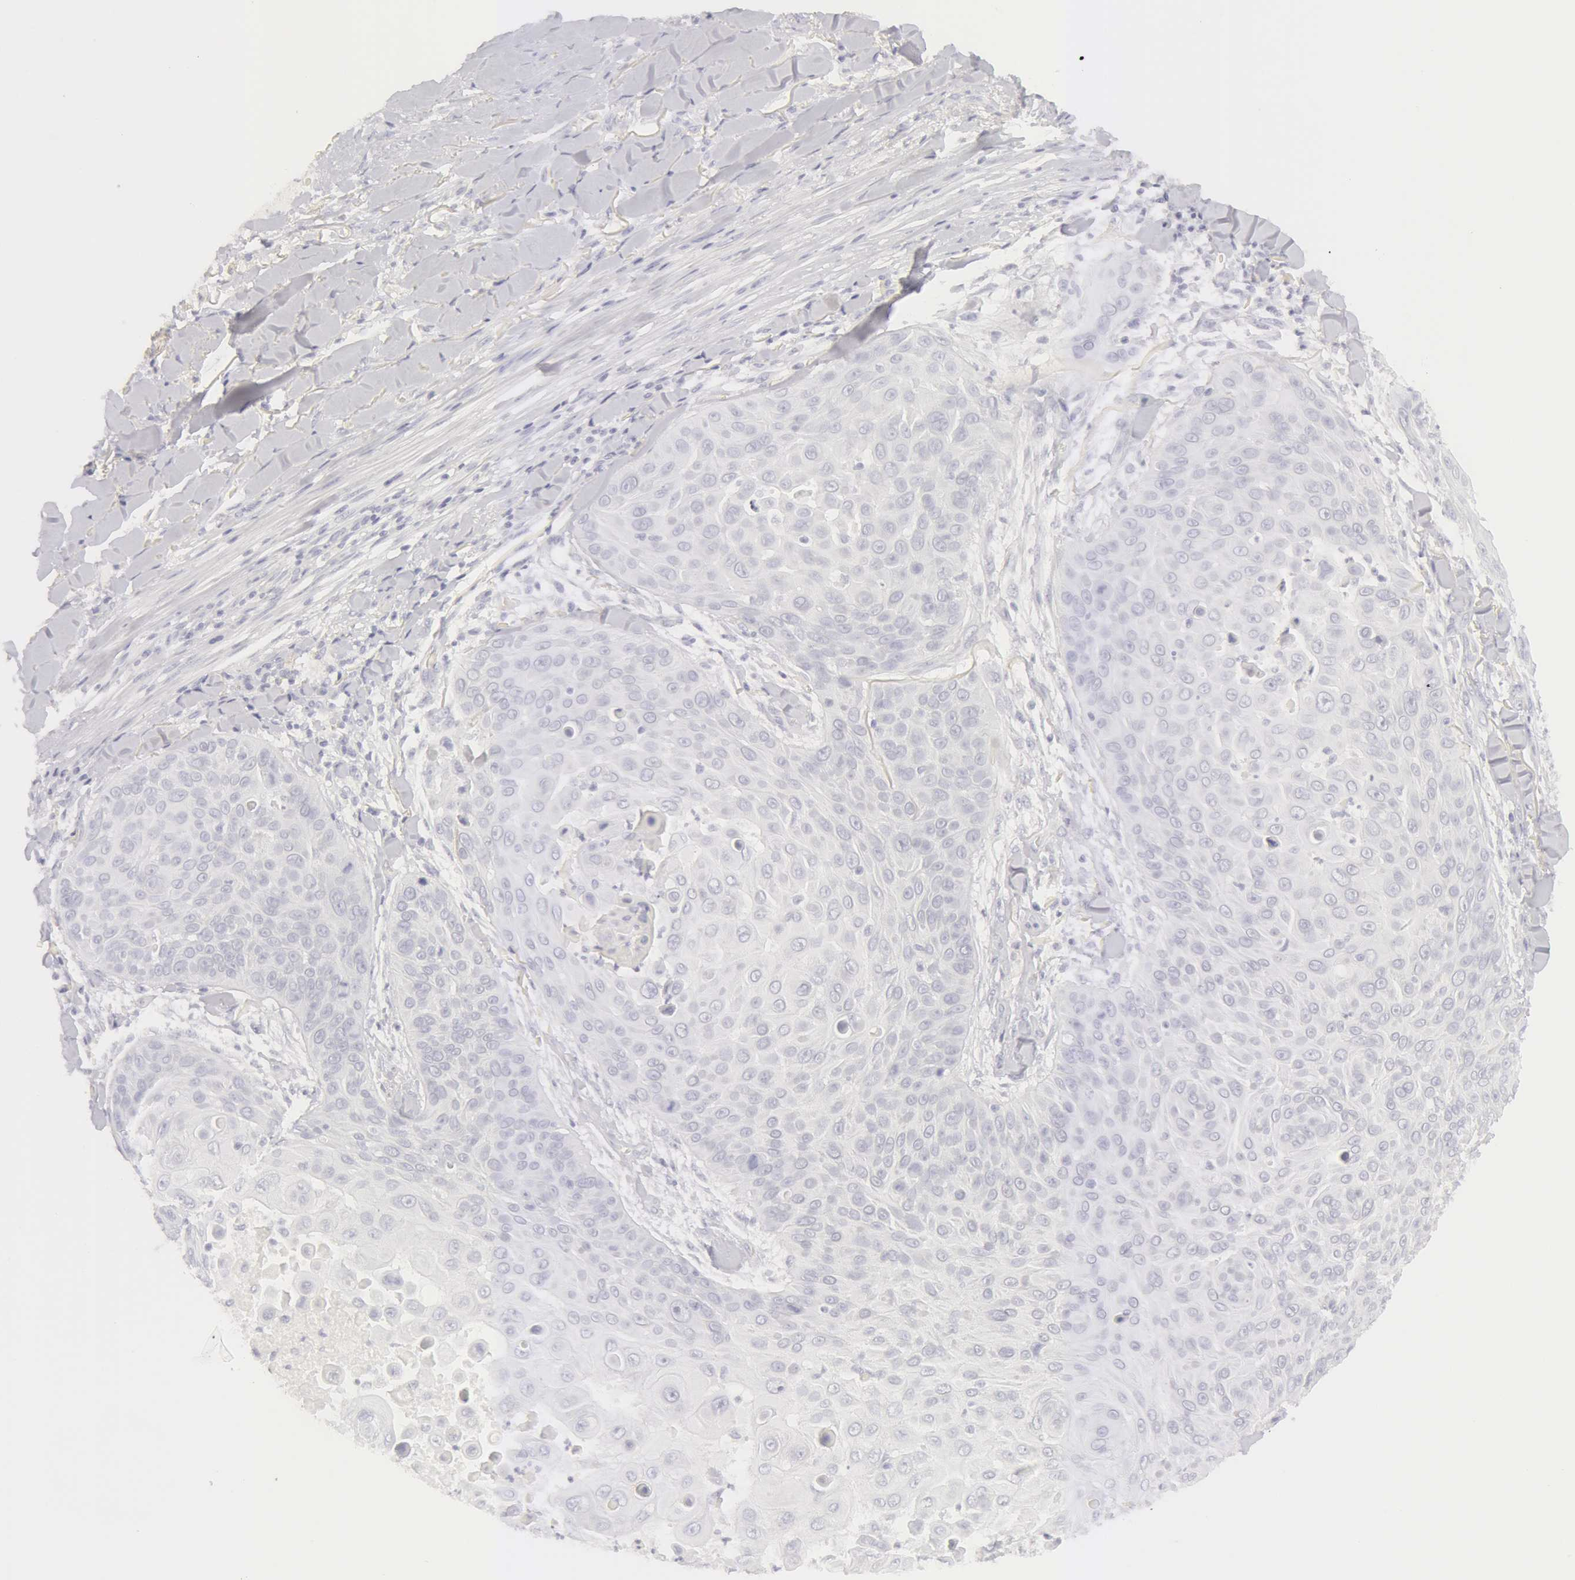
{"staining": {"intensity": "negative", "quantity": "none", "location": "none"}, "tissue": "skin cancer", "cell_type": "Tumor cells", "image_type": "cancer", "snomed": [{"axis": "morphology", "description": "Squamous cell carcinoma, NOS"}, {"axis": "topography", "description": "Skin"}], "caption": "Tumor cells show no significant protein positivity in skin cancer (squamous cell carcinoma).", "gene": "KRT8", "patient": {"sex": "male", "age": 82}}